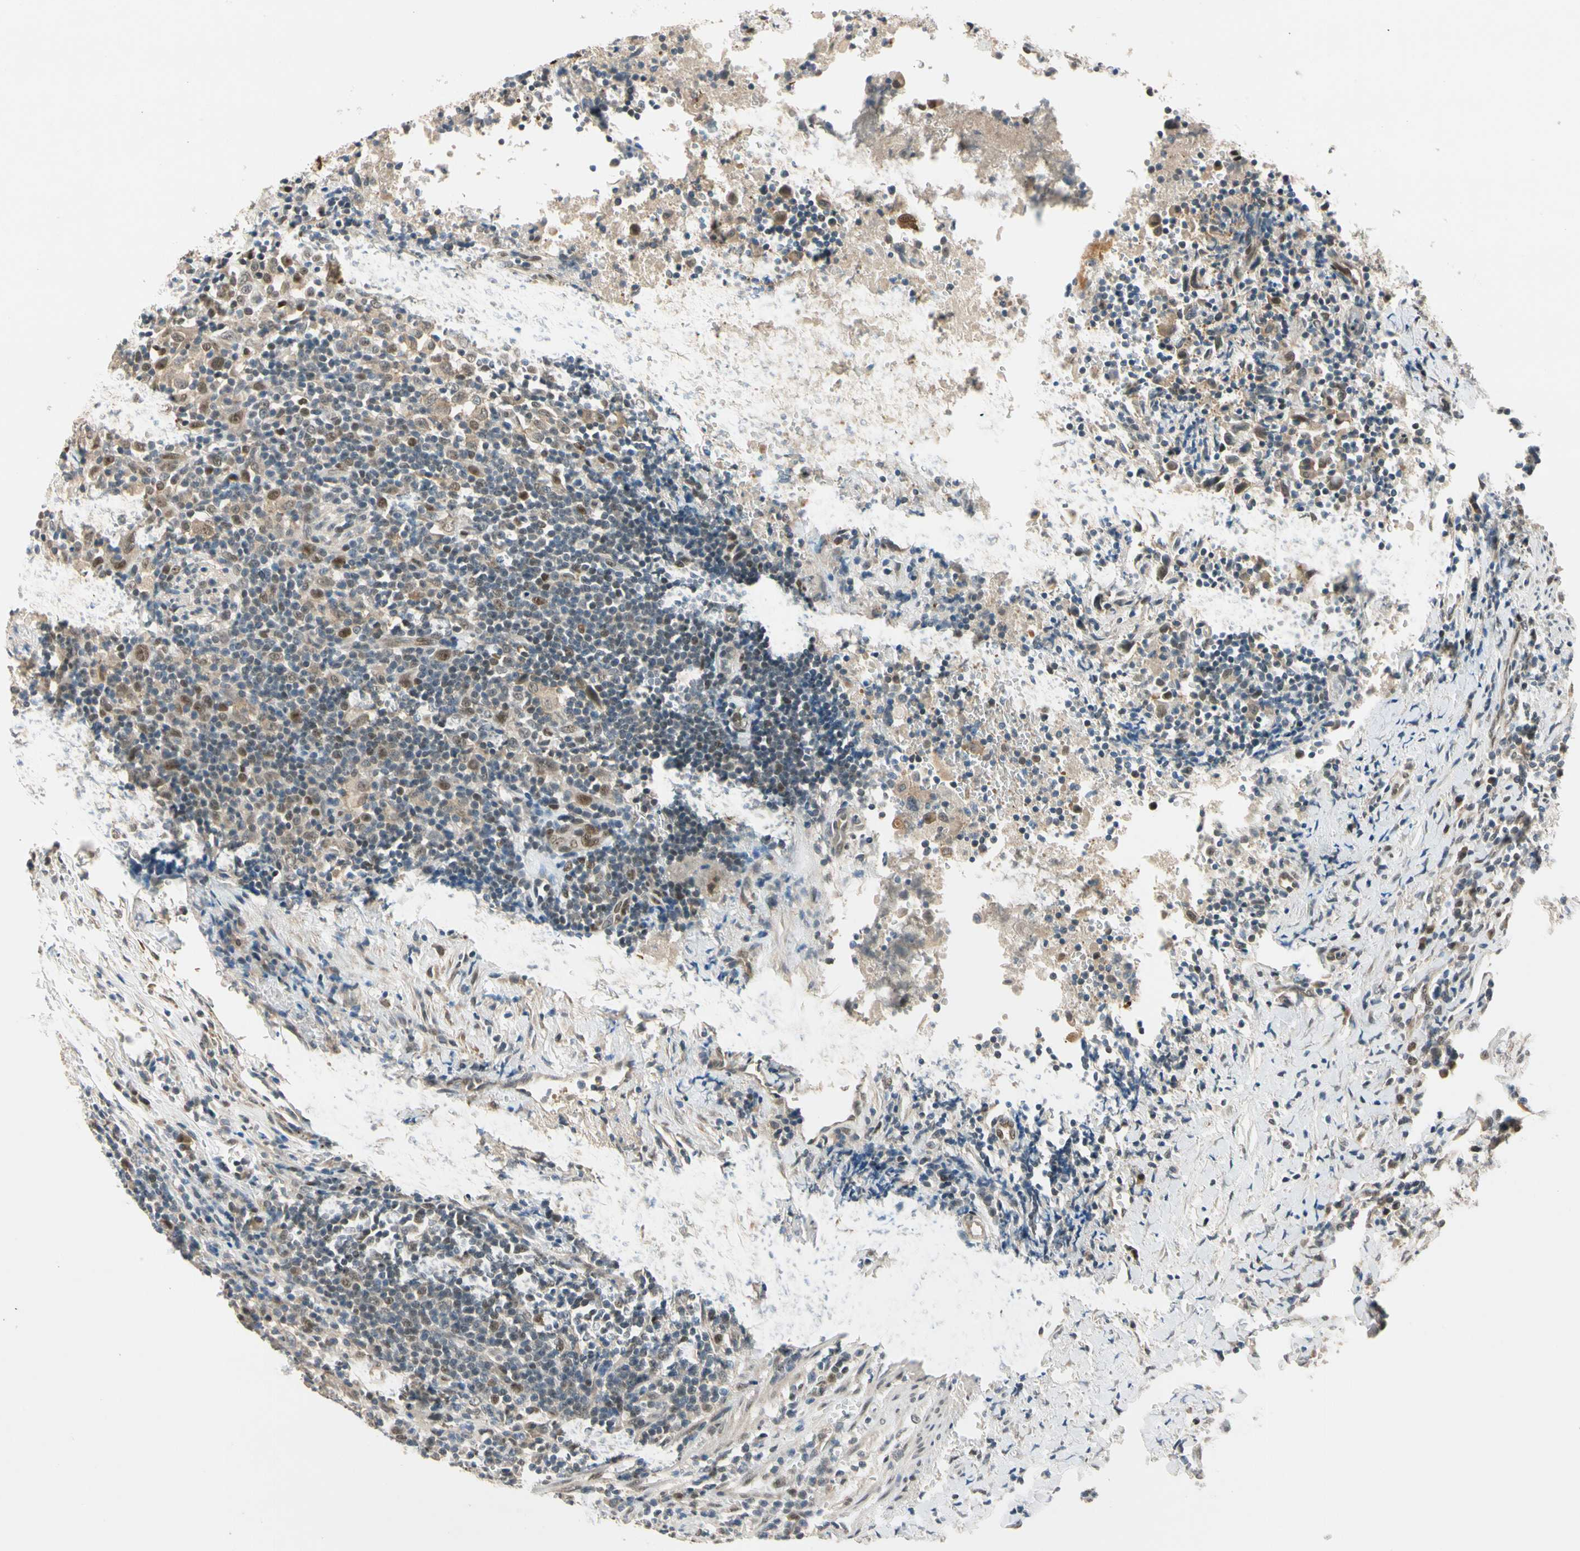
{"staining": {"intensity": "strong", "quantity": ">75%", "location": "cytoplasmic/membranous,nuclear"}, "tissue": "urothelial cancer", "cell_type": "Tumor cells", "image_type": "cancer", "snomed": [{"axis": "morphology", "description": "Urothelial carcinoma, High grade"}, {"axis": "topography", "description": "Urinary bladder"}], "caption": "Immunohistochemistry micrograph of human urothelial cancer stained for a protein (brown), which exhibits high levels of strong cytoplasmic/membranous and nuclear expression in about >75% of tumor cells.", "gene": "RIOX2", "patient": {"sex": "male", "age": 61}}